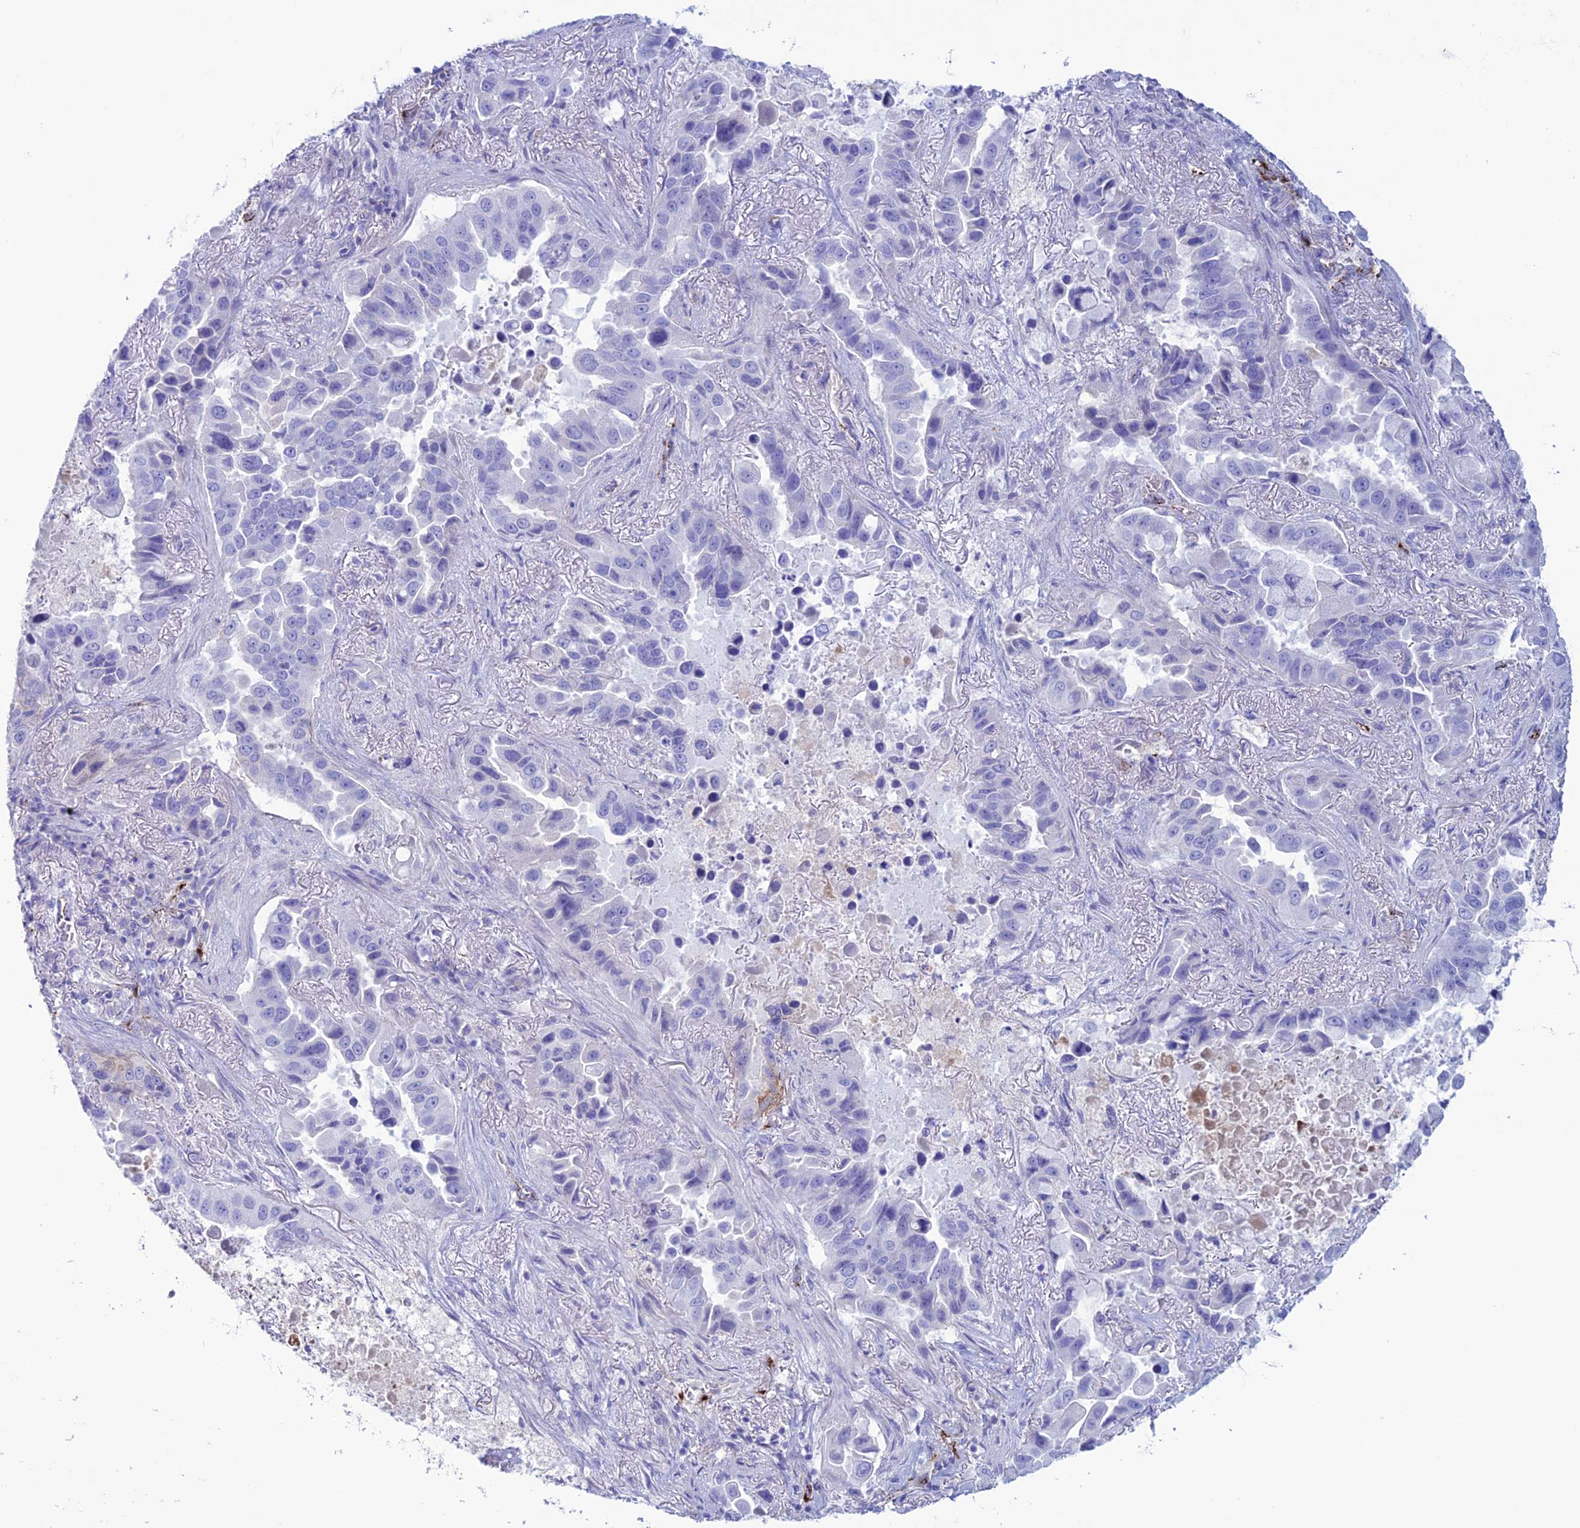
{"staining": {"intensity": "negative", "quantity": "none", "location": "none"}, "tissue": "lung cancer", "cell_type": "Tumor cells", "image_type": "cancer", "snomed": [{"axis": "morphology", "description": "Adenocarcinoma, NOS"}, {"axis": "topography", "description": "Lung"}], "caption": "A photomicrograph of human lung cancer is negative for staining in tumor cells.", "gene": "CDC42EP5", "patient": {"sex": "male", "age": 64}}